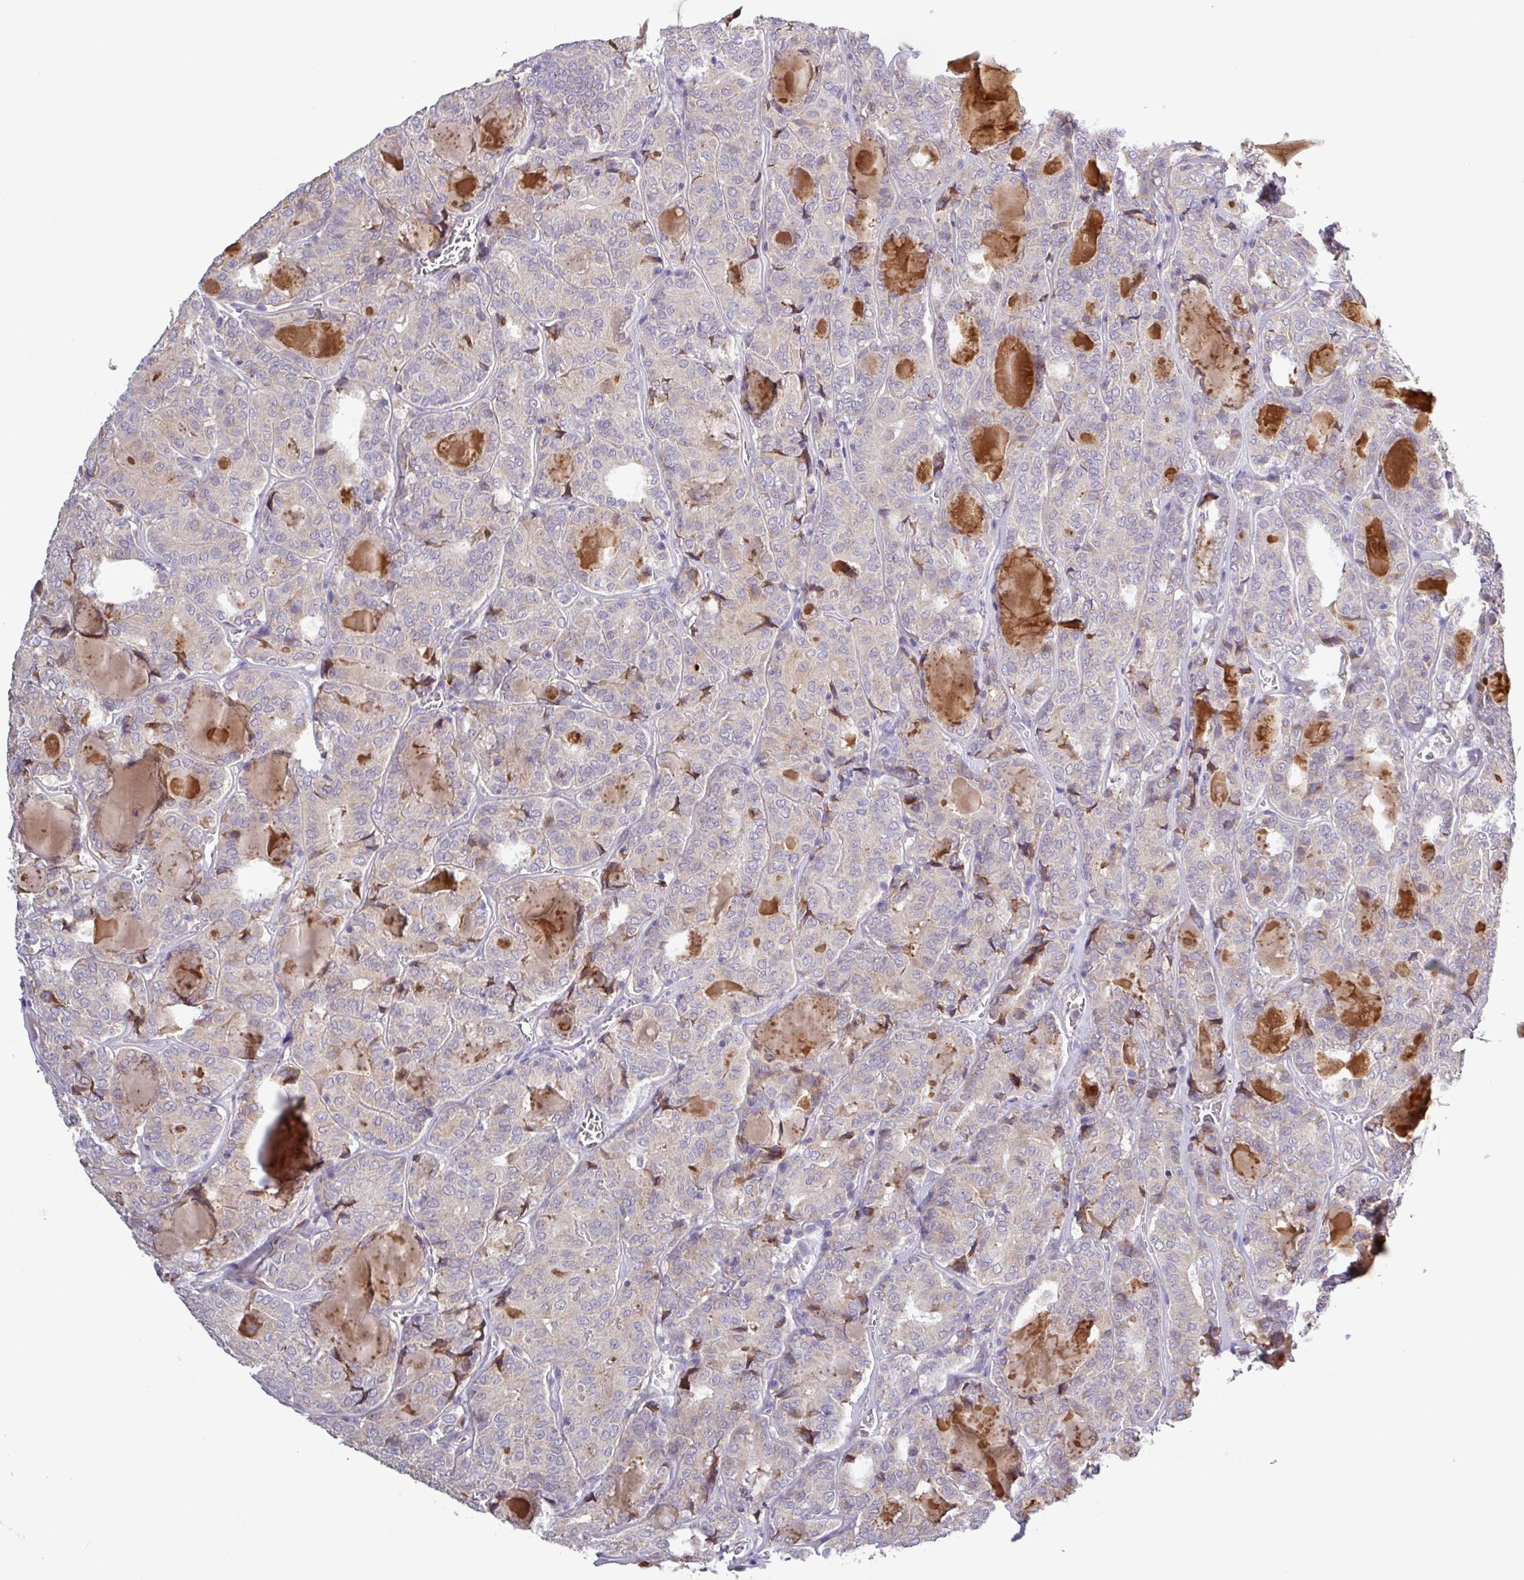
{"staining": {"intensity": "weak", "quantity": "<25%", "location": "cytoplasmic/membranous"}, "tissue": "thyroid cancer", "cell_type": "Tumor cells", "image_type": "cancer", "snomed": [{"axis": "morphology", "description": "Papillary adenocarcinoma, NOS"}, {"axis": "topography", "description": "Thyroid gland"}], "caption": "An immunohistochemistry image of thyroid cancer is shown. There is no staining in tumor cells of thyroid cancer. (DAB immunohistochemistry, high magnification).", "gene": "SFTPB", "patient": {"sex": "female", "age": 72}}